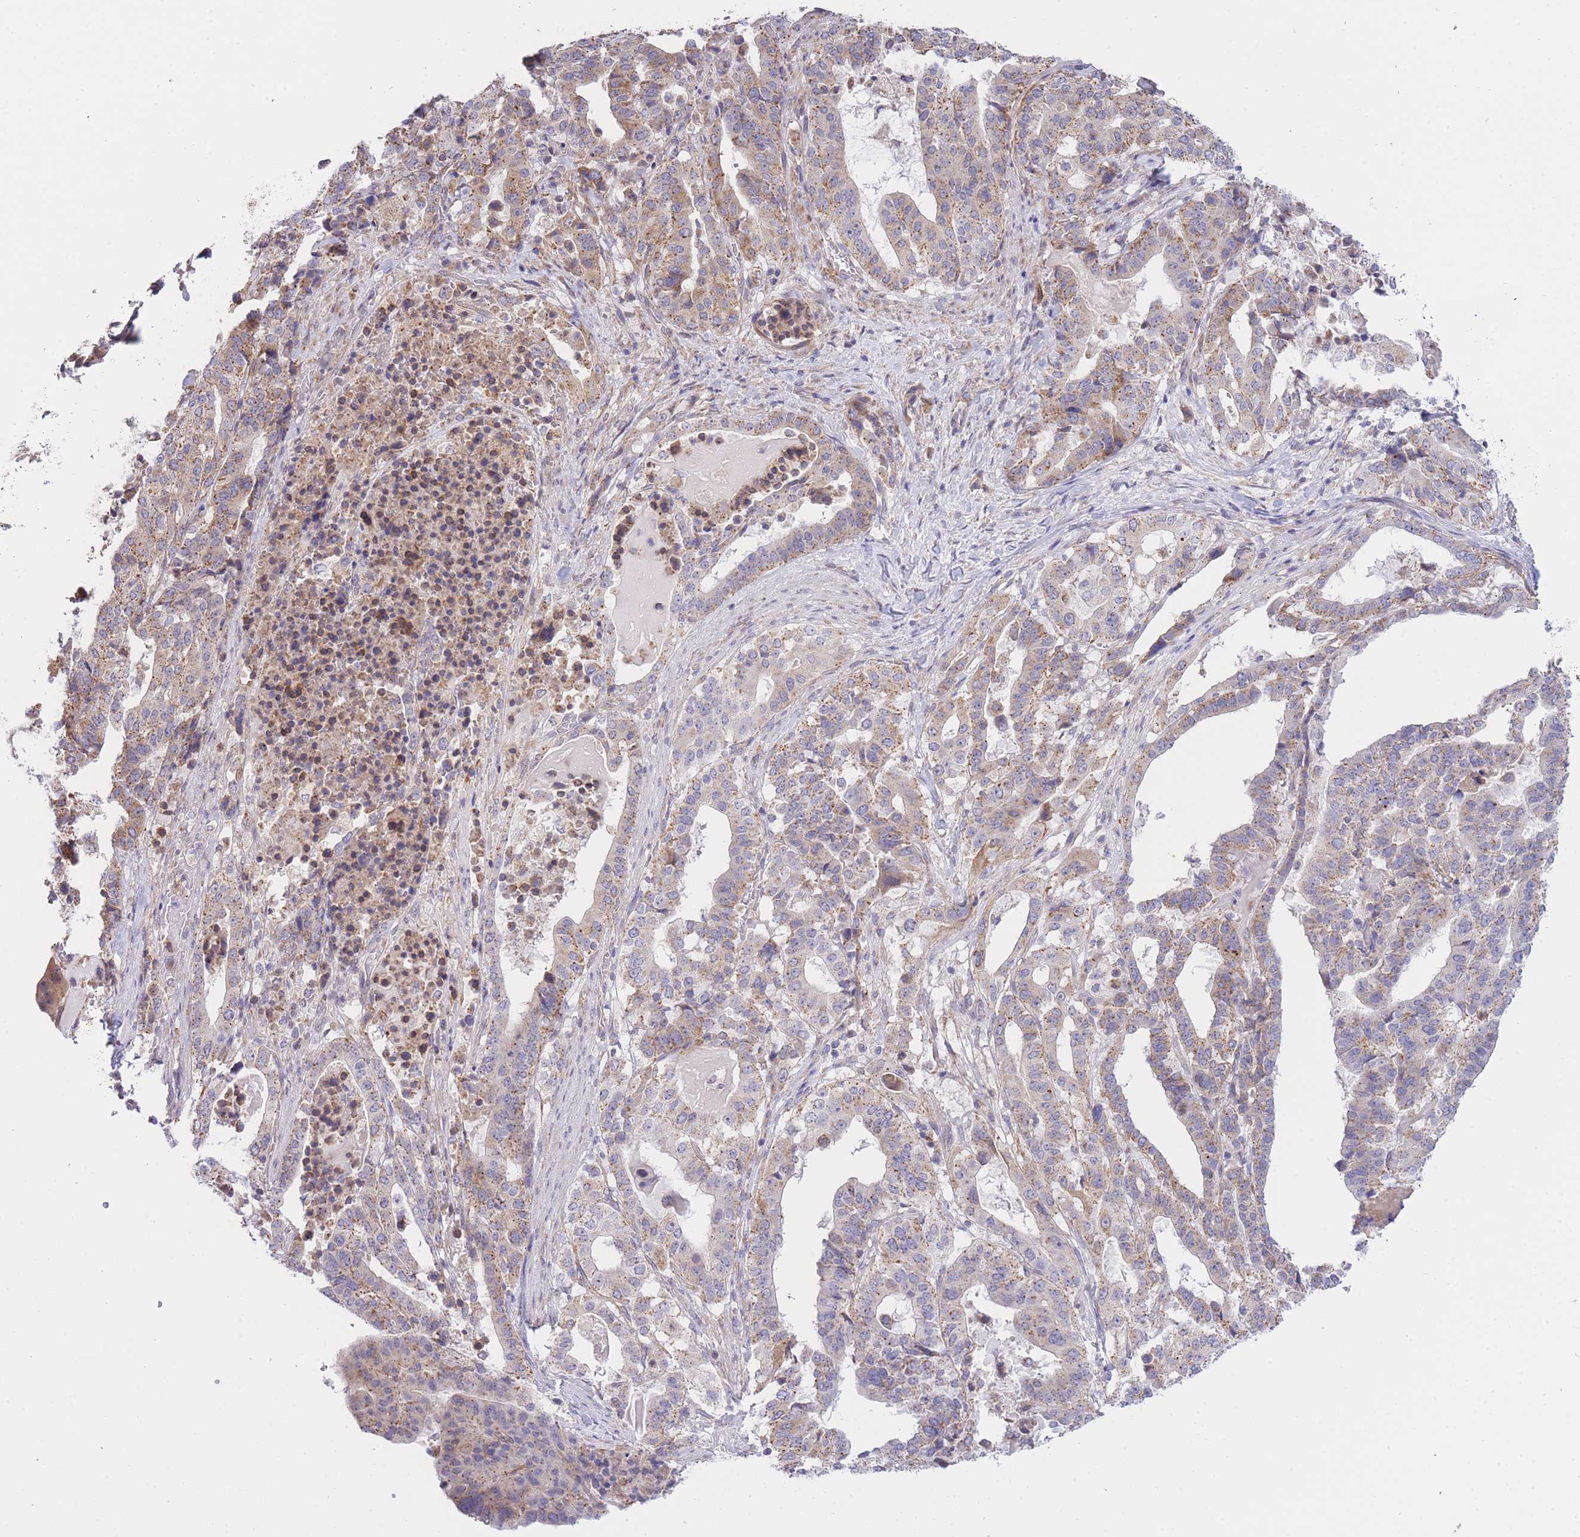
{"staining": {"intensity": "moderate", "quantity": "25%-75%", "location": "cytoplasmic/membranous"}, "tissue": "stomach cancer", "cell_type": "Tumor cells", "image_type": "cancer", "snomed": [{"axis": "morphology", "description": "Adenocarcinoma, NOS"}, {"axis": "topography", "description": "Stomach"}], "caption": "Moderate cytoplasmic/membranous protein positivity is identified in about 25%-75% of tumor cells in adenocarcinoma (stomach).", "gene": "CTBP1", "patient": {"sex": "male", "age": 48}}